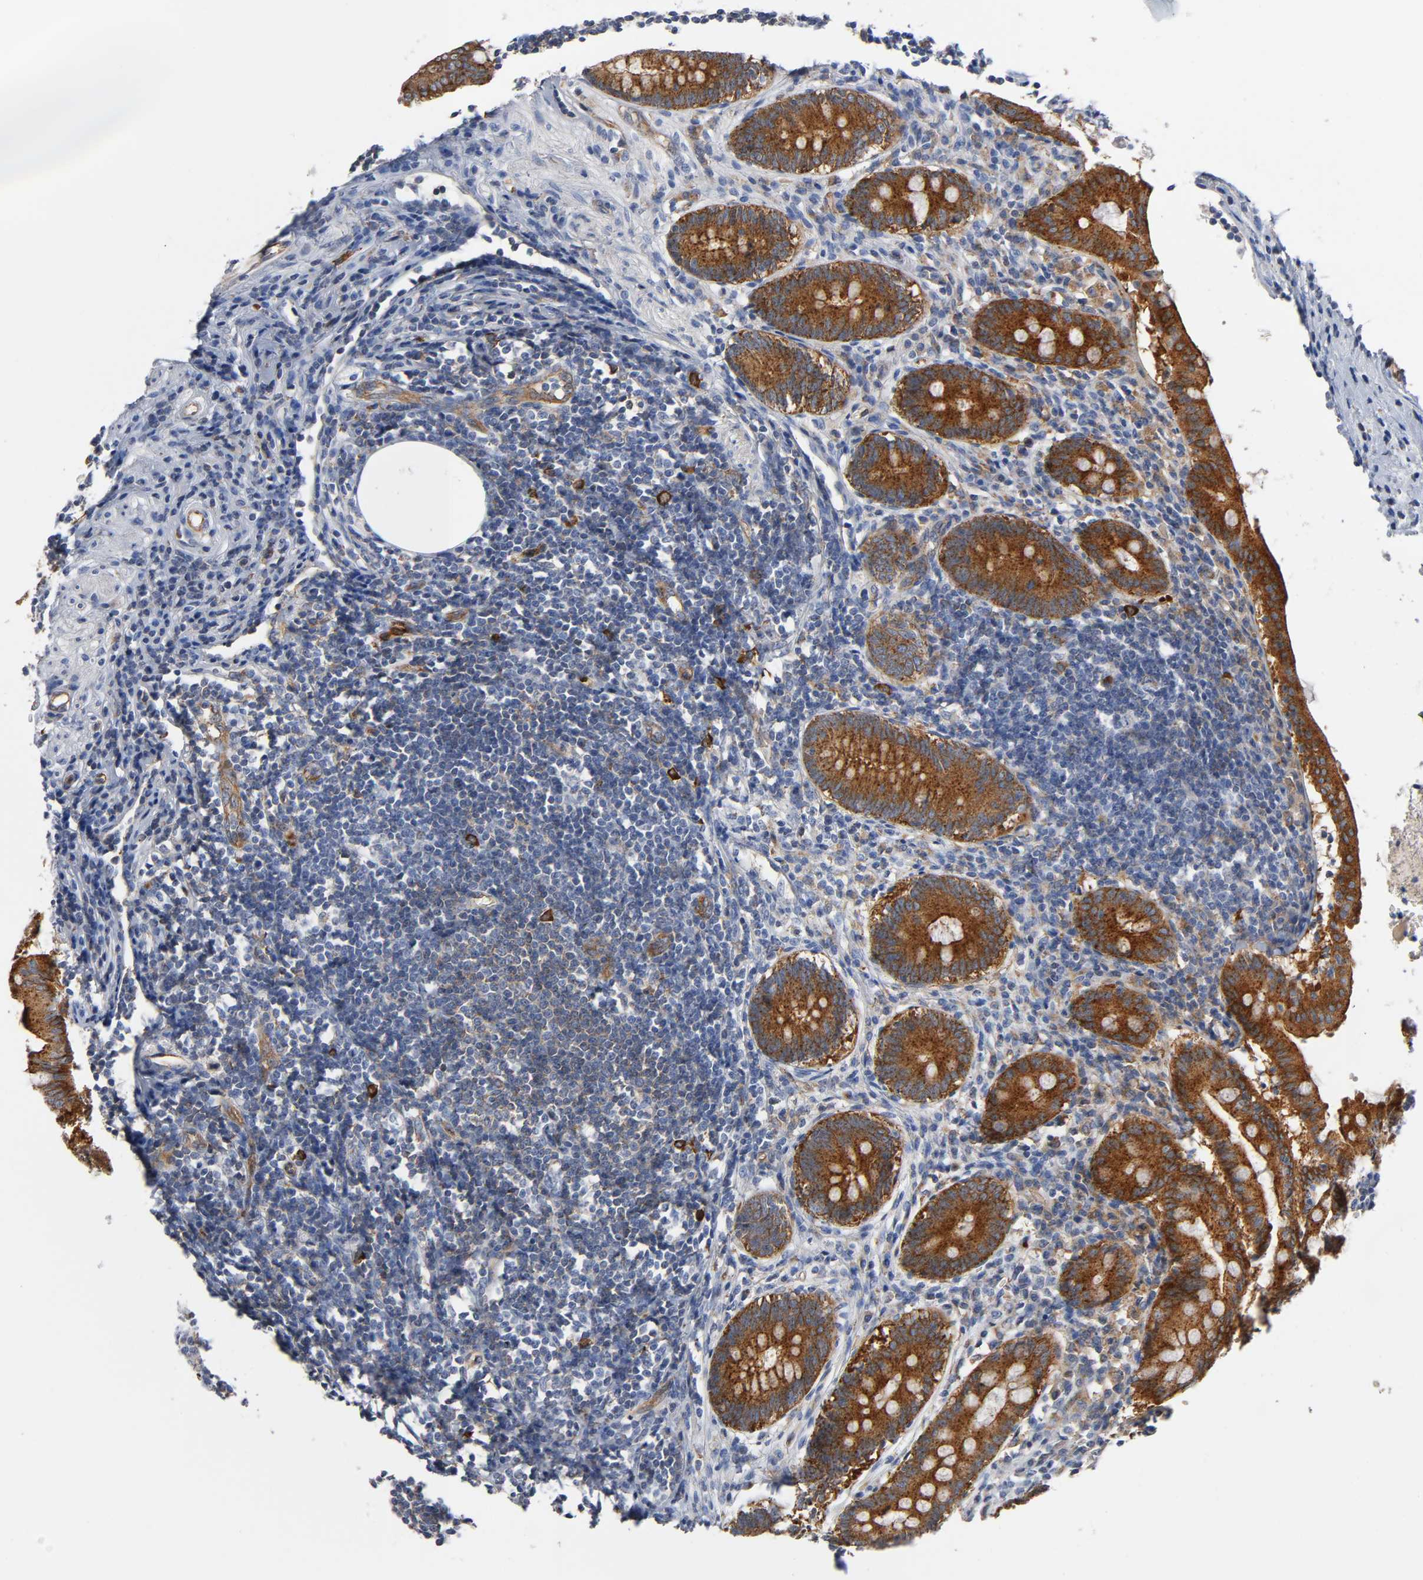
{"staining": {"intensity": "weak", "quantity": "<25%", "location": "cytoplasmic/membranous"}, "tissue": "appendix", "cell_type": "Glandular cells", "image_type": "normal", "snomed": [{"axis": "morphology", "description": "Normal tissue, NOS"}, {"axis": "topography", "description": "Appendix"}], "caption": "The immunohistochemistry photomicrograph has no significant staining in glandular cells of appendix. The staining was performed using DAB (3,3'-diaminobenzidine) to visualize the protein expression in brown, while the nuclei were stained in blue with hematoxylin (Magnification: 20x).", "gene": "CD2AP", "patient": {"sex": "female", "age": 50}}